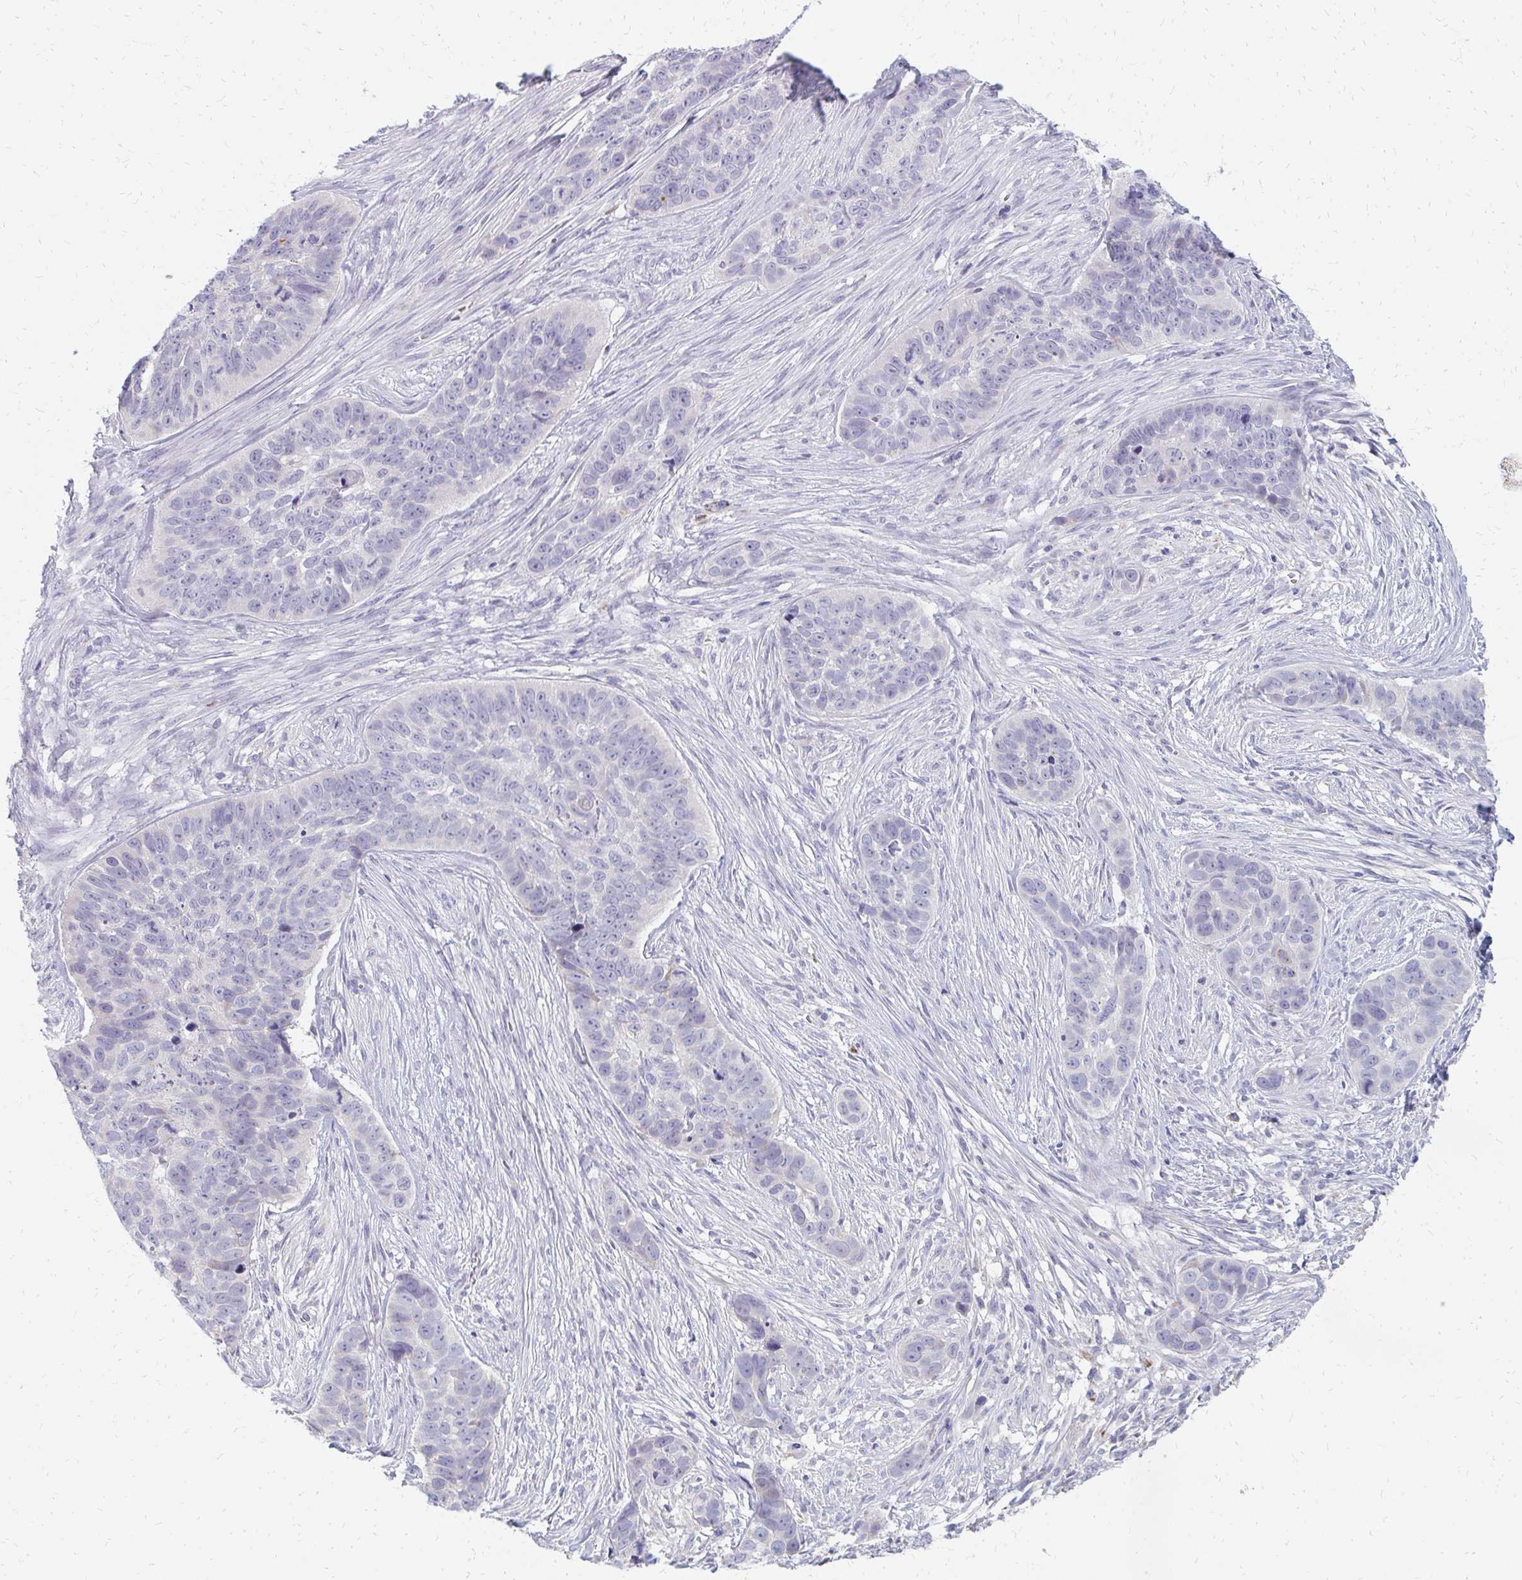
{"staining": {"intensity": "negative", "quantity": "none", "location": "none"}, "tissue": "skin cancer", "cell_type": "Tumor cells", "image_type": "cancer", "snomed": [{"axis": "morphology", "description": "Basal cell carcinoma"}, {"axis": "topography", "description": "Skin"}], "caption": "Immunohistochemistry of skin basal cell carcinoma demonstrates no staining in tumor cells.", "gene": "OR10V1", "patient": {"sex": "female", "age": 82}}